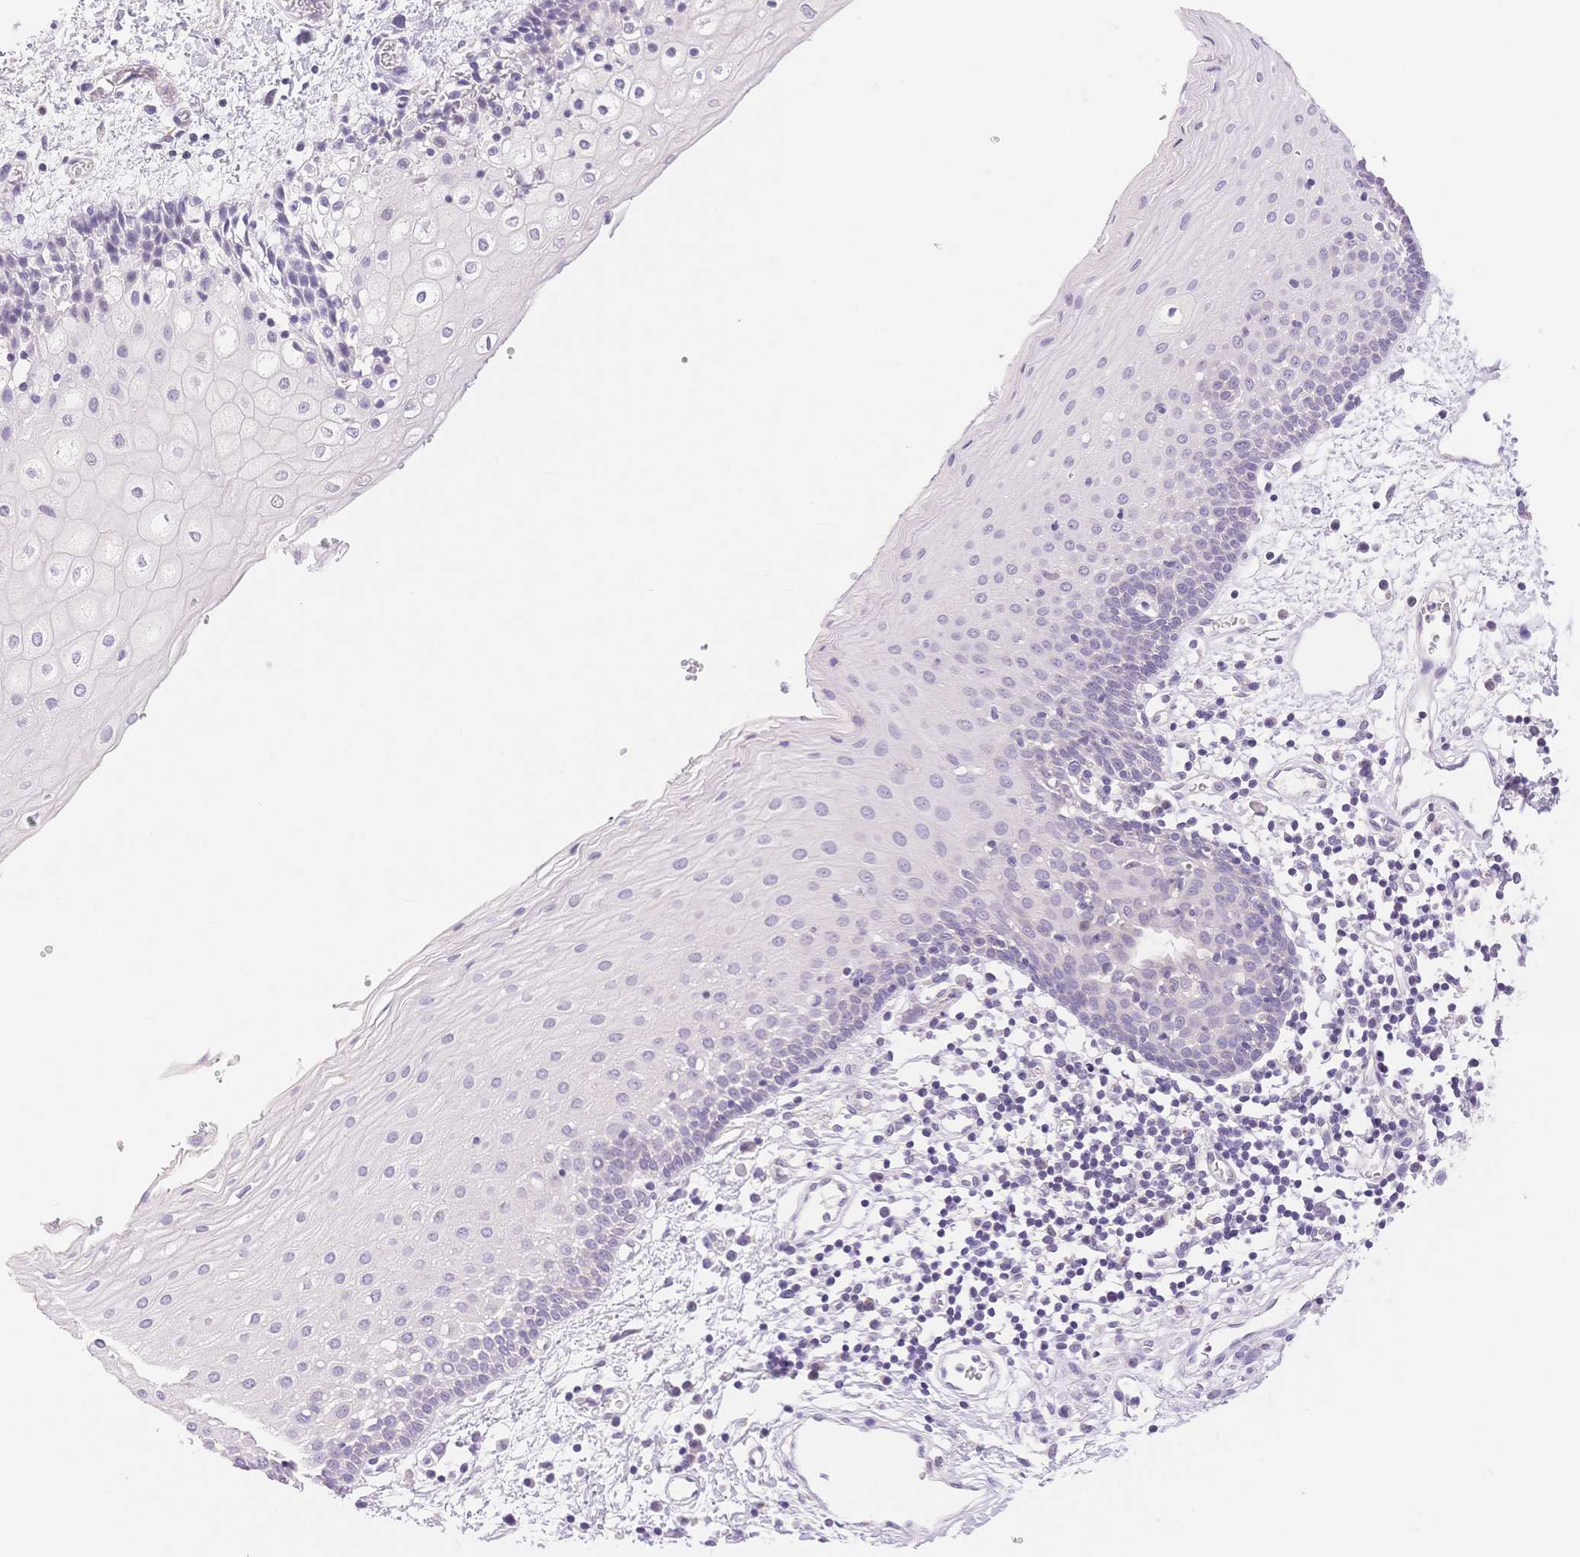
{"staining": {"intensity": "negative", "quantity": "none", "location": "none"}, "tissue": "oral mucosa", "cell_type": "Squamous epithelial cells", "image_type": "normal", "snomed": [{"axis": "morphology", "description": "Normal tissue, NOS"}, {"axis": "topography", "description": "Oral tissue"}], "caption": "Immunohistochemistry (IHC) micrograph of benign oral mucosa: human oral mucosa stained with DAB (3,3'-diaminobenzidine) shows no significant protein staining in squamous epithelial cells.", "gene": "MYOM1", "patient": {"sex": "female", "age": 43}}